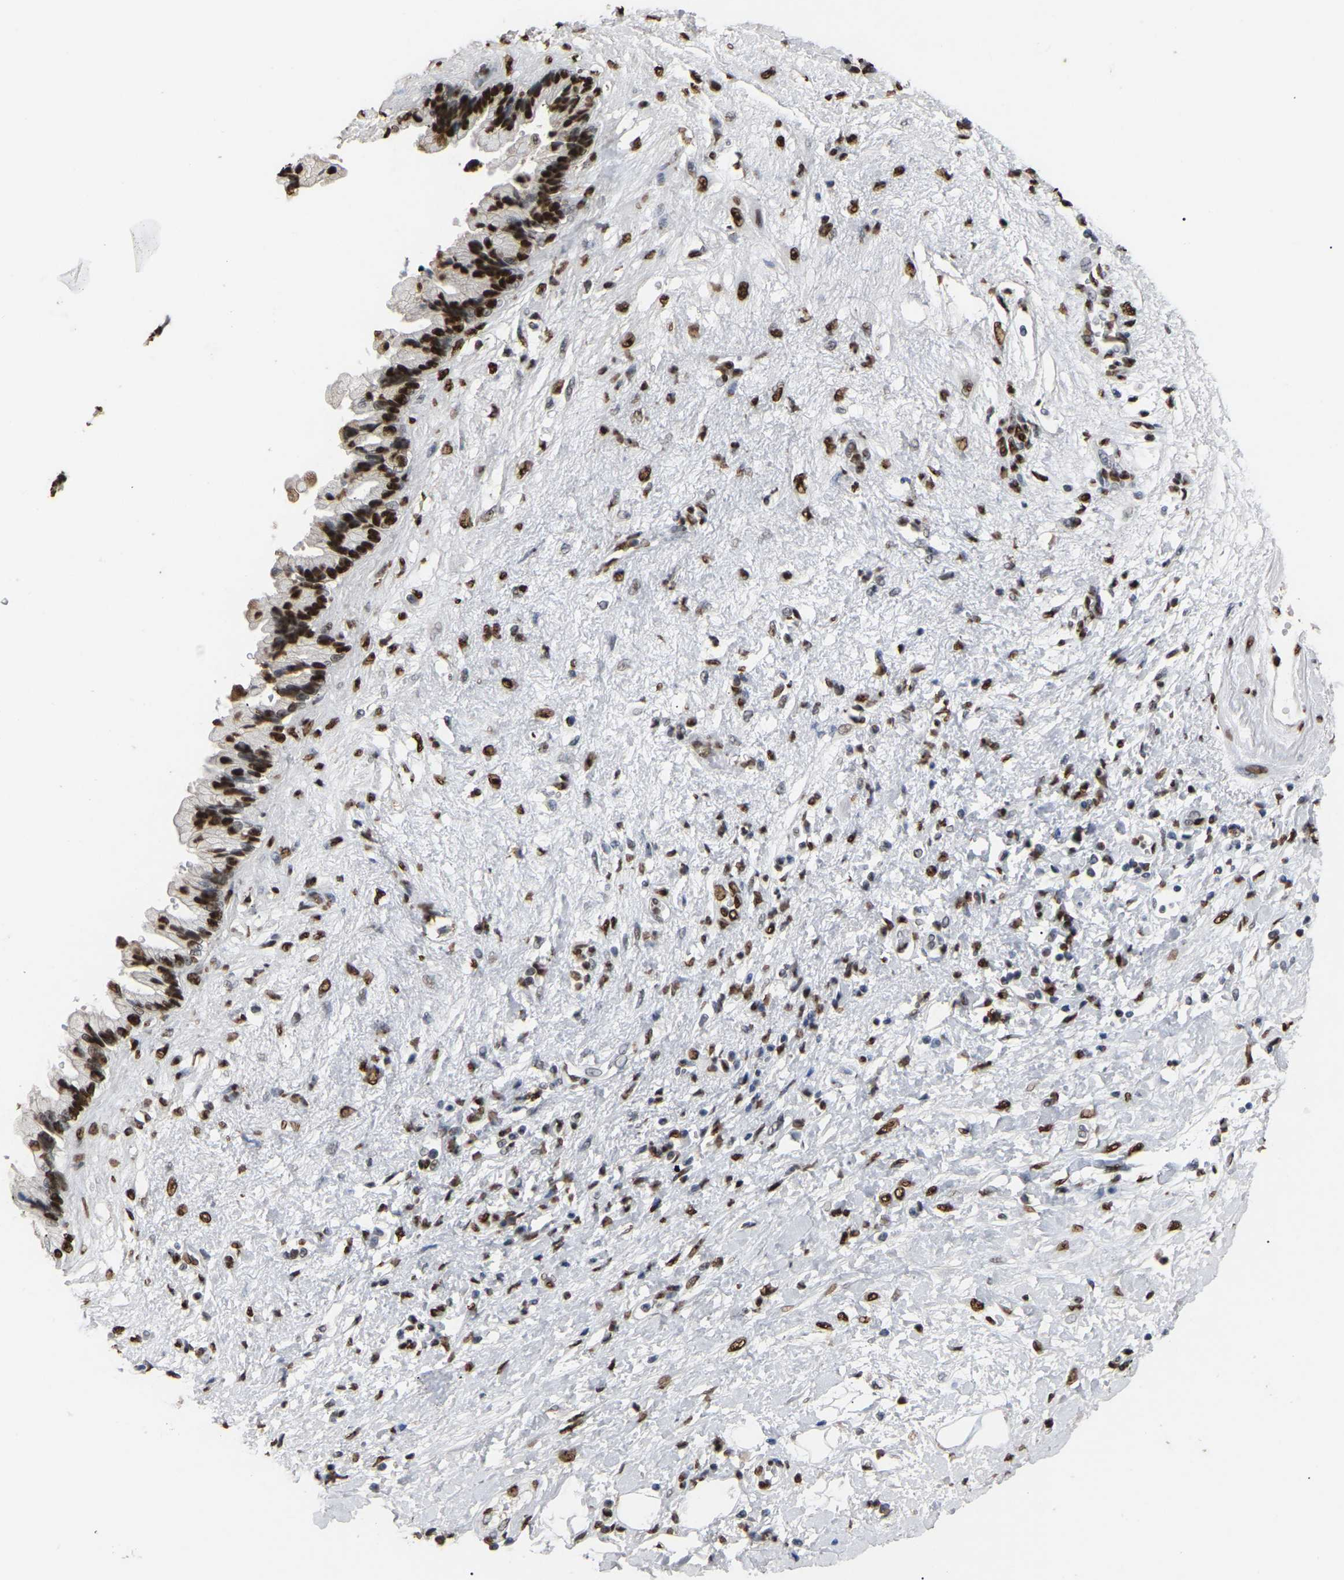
{"staining": {"intensity": "strong", "quantity": ">75%", "location": "nuclear"}, "tissue": "pancreatic cancer", "cell_type": "Tumor cells", "image_type": "cancer", "snomed": [{"axis": "morphology", "description": "Adenocarcinoma, NOS"}, {"axis": "topography", "description": "Pancreas"}], "caption": "An immunohistochemistry image of neoplastic tissue is shown. Protein staining in brown highlights strong nuclear positivity in adenocarcinoma (pancreatic) within tumor cells.", "gene": "RBL2", "patient": {"sex": "female", "age": 60}}